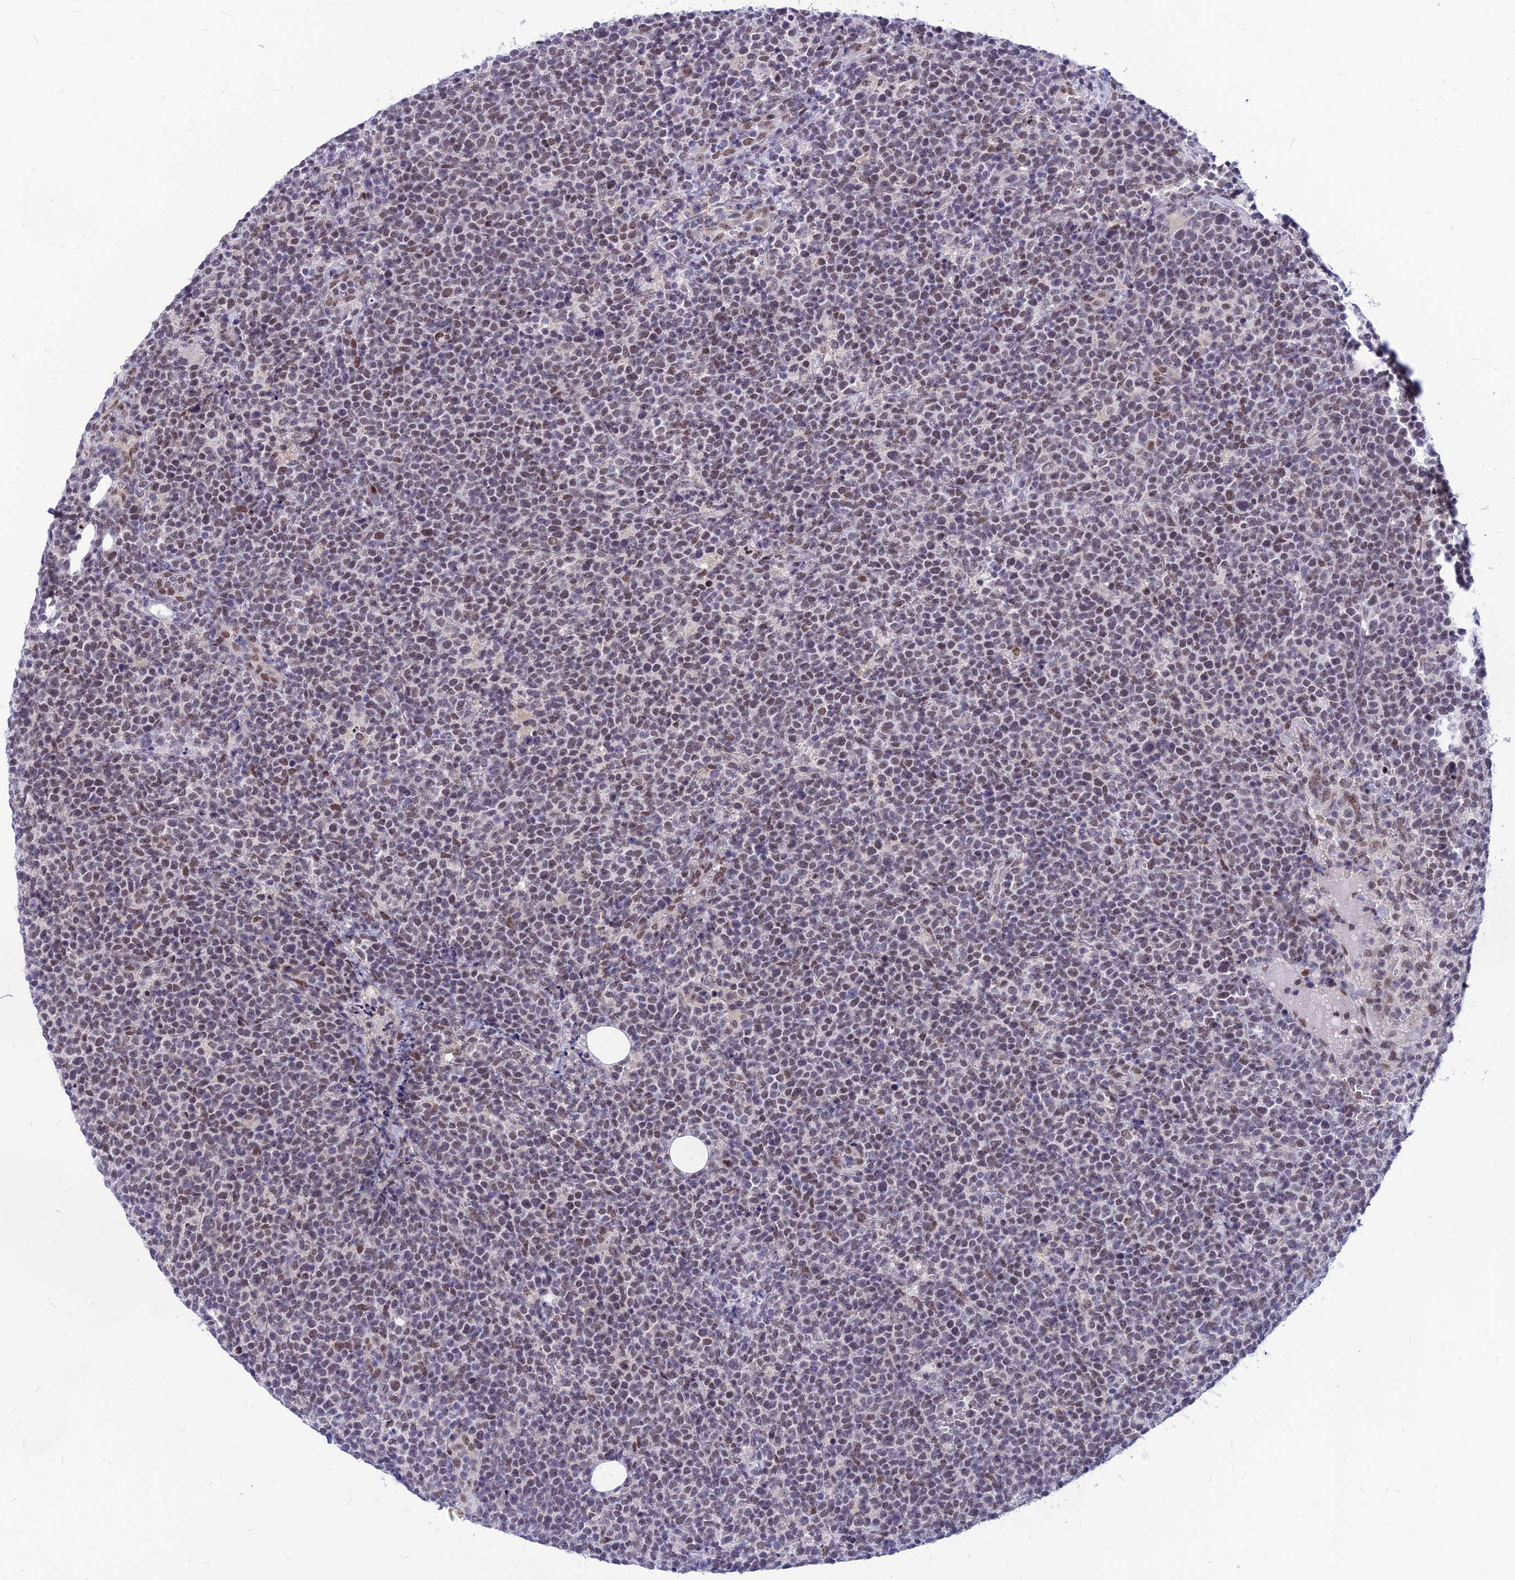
{"staining": {"intensity": "weak", "quantity": "25%-75%", "location": "nuclear"}, "tissue": "lymphoma", "cell_type": "Tumor cells", "image_type": "cancer", "snomed": [{"axis": "morphology", "description": "Malignant lymphoma, non-Hodgkin's type, High grade"}, {"axis": "topography", "description": "Lymph node"}], "caption": "Human lymphoma stained for a protein (brown) shows weak nuclear positive staining in approximately 25%-75% of tumor cells.", "gene": "KCTD13", "patient": {"sex": "male", "age": 61}}